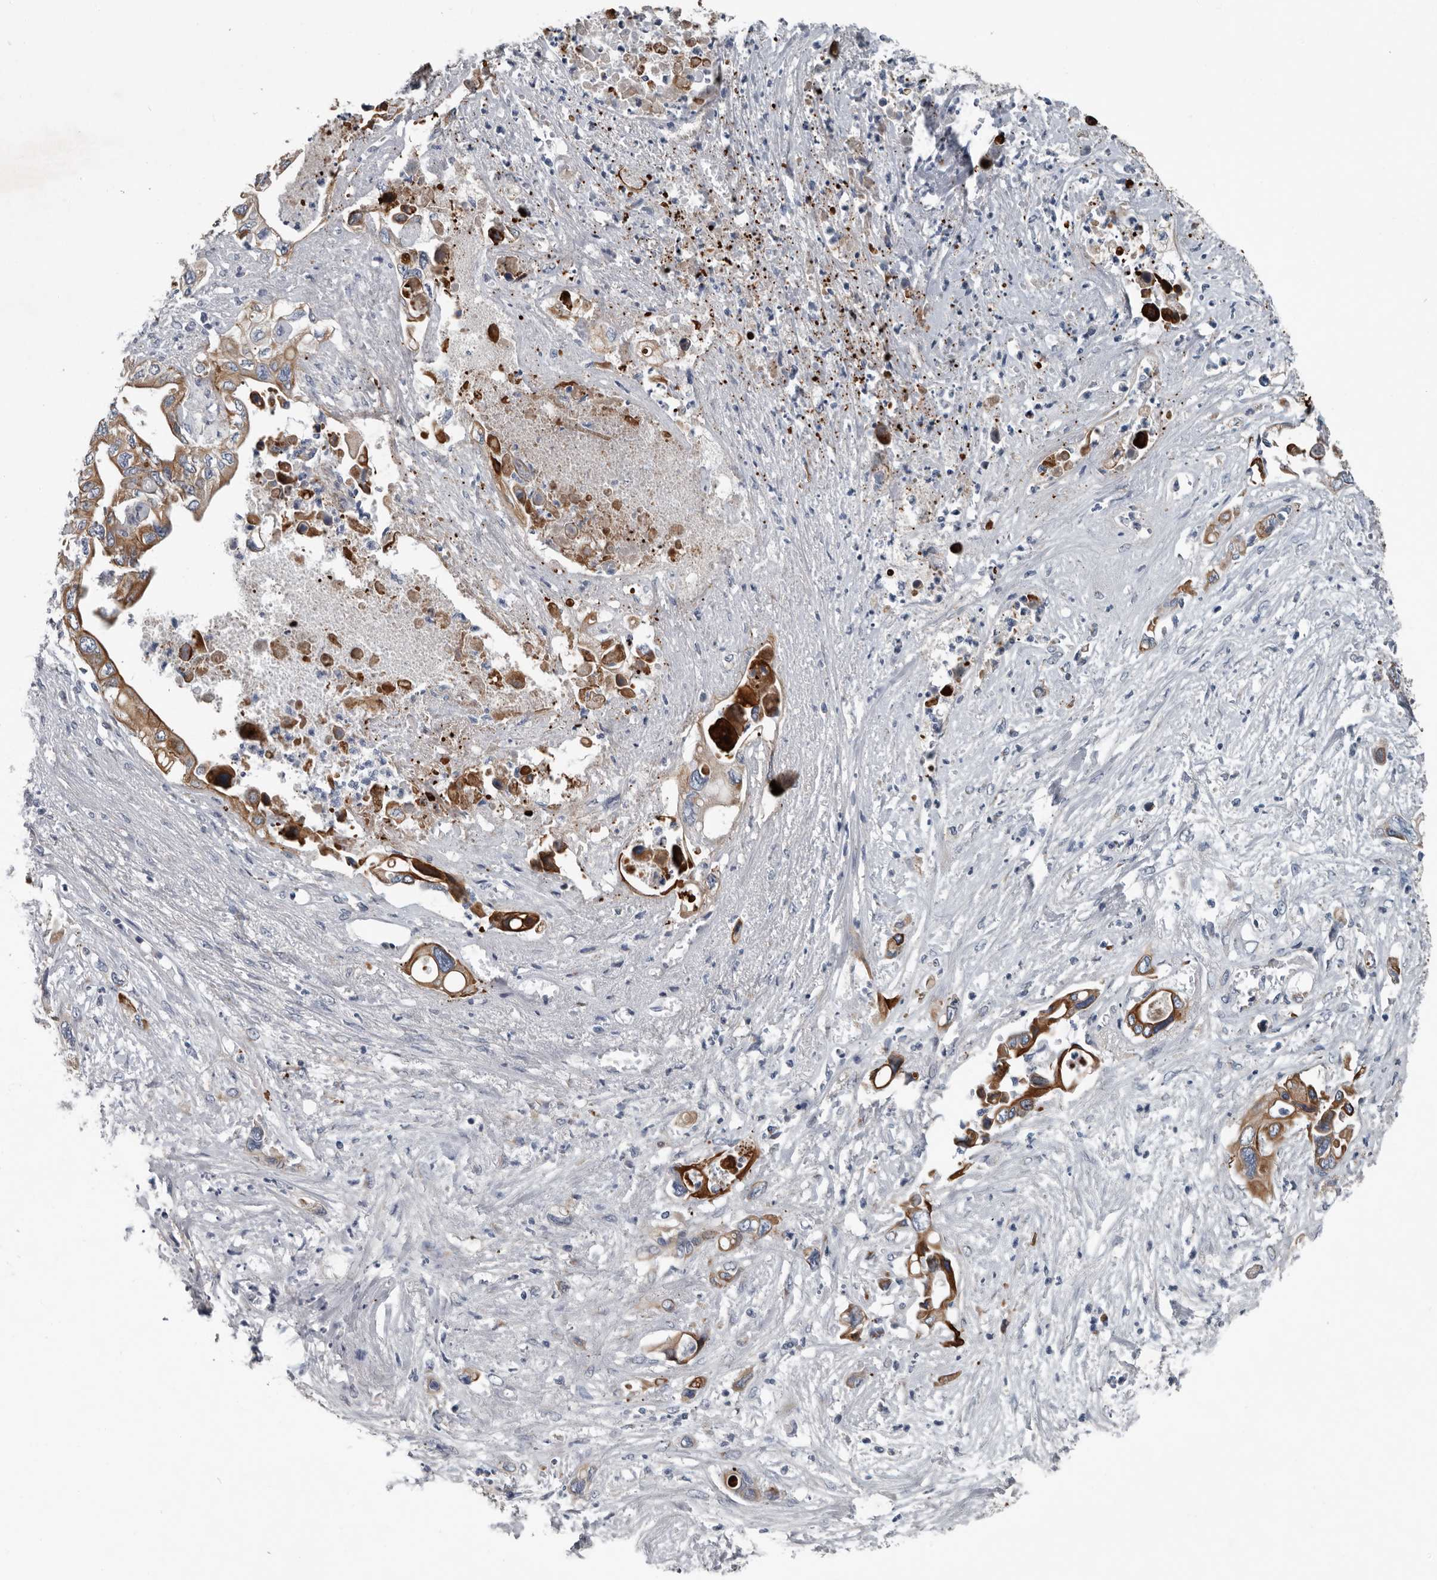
{"staining": {"intensity": "moderate", "quantity": ">75%", "location": "cytoplasmic/membranous"}, "tissue": "pancreatic cancer", "cell_type": "Tumor cells", "image_type": "cancer", "snomed": [{"axis": "morphology", "description": "Adenocarcinoma, NOS"}, {"axis": "topography", "description": "Pancreas"}], "caption": "Pancreatic cancer (adenocarcinoma) tissue reveals moderate cytoplasmic/membranous positivity in about >75% of tumor cells (DAB IHC, brown staining for protein, blue staining for nuclei).", "gene": "DPY19L4", "patient": {"sex": "male", "age": 66}}